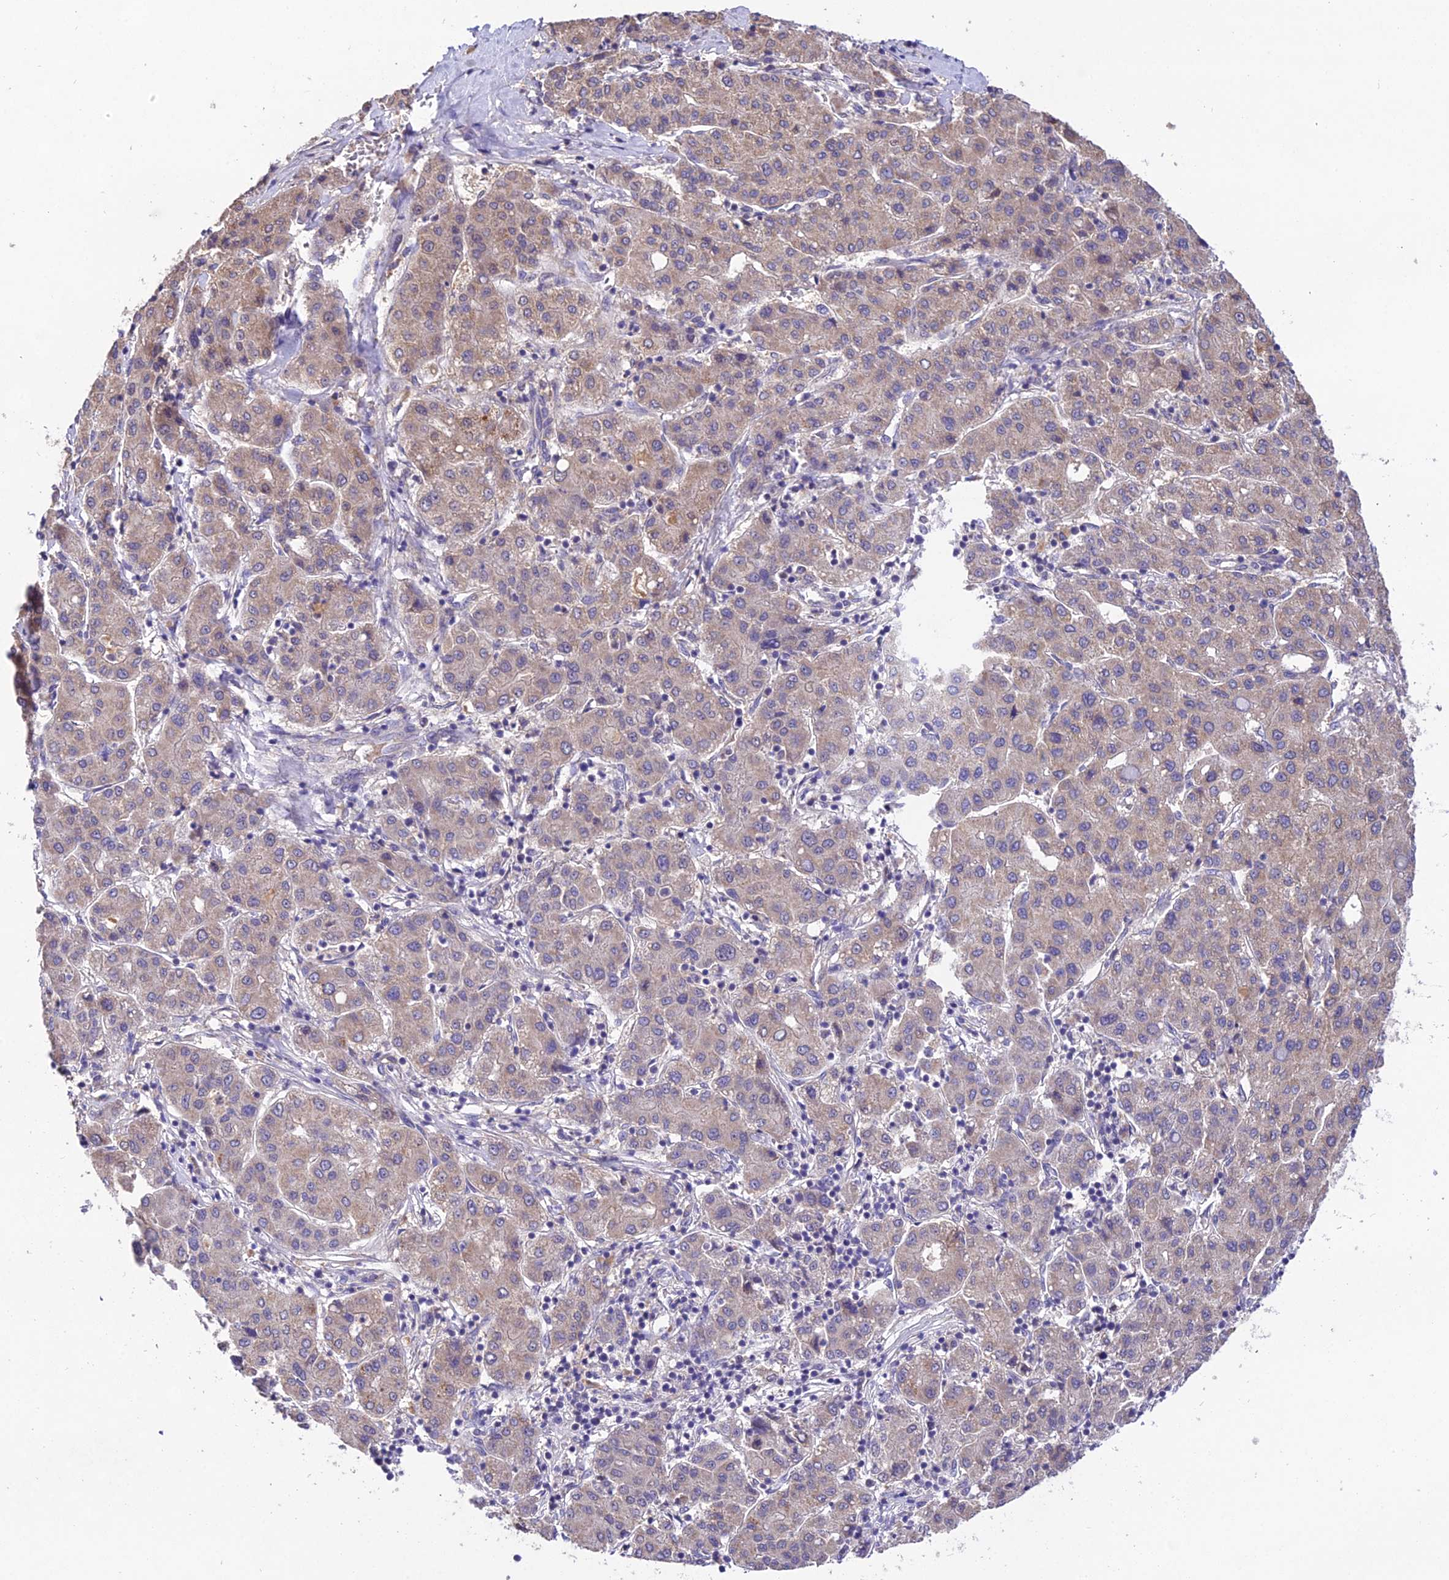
{"staining": {"intensity": "weak", "quantity": ">75%", "location": "cytoplasmic/membranous"}, "tissue": "liver cancer", "cell_type": "Tumor cells", "image_type": "cancer", "snomed": [{"axis": "morphology", "description": "Carcinoma, Hepatocellular, NOS"}, {"axis": "topography", "description": "Liver"}], "caption": "Tumor cells demonstrate weak cytoplasmic/membranous staining in about >75% of cells in liver hepatocellular carcinoma.", "gene": "PGK1", "patient": {"sex": "male", "age": 65}}